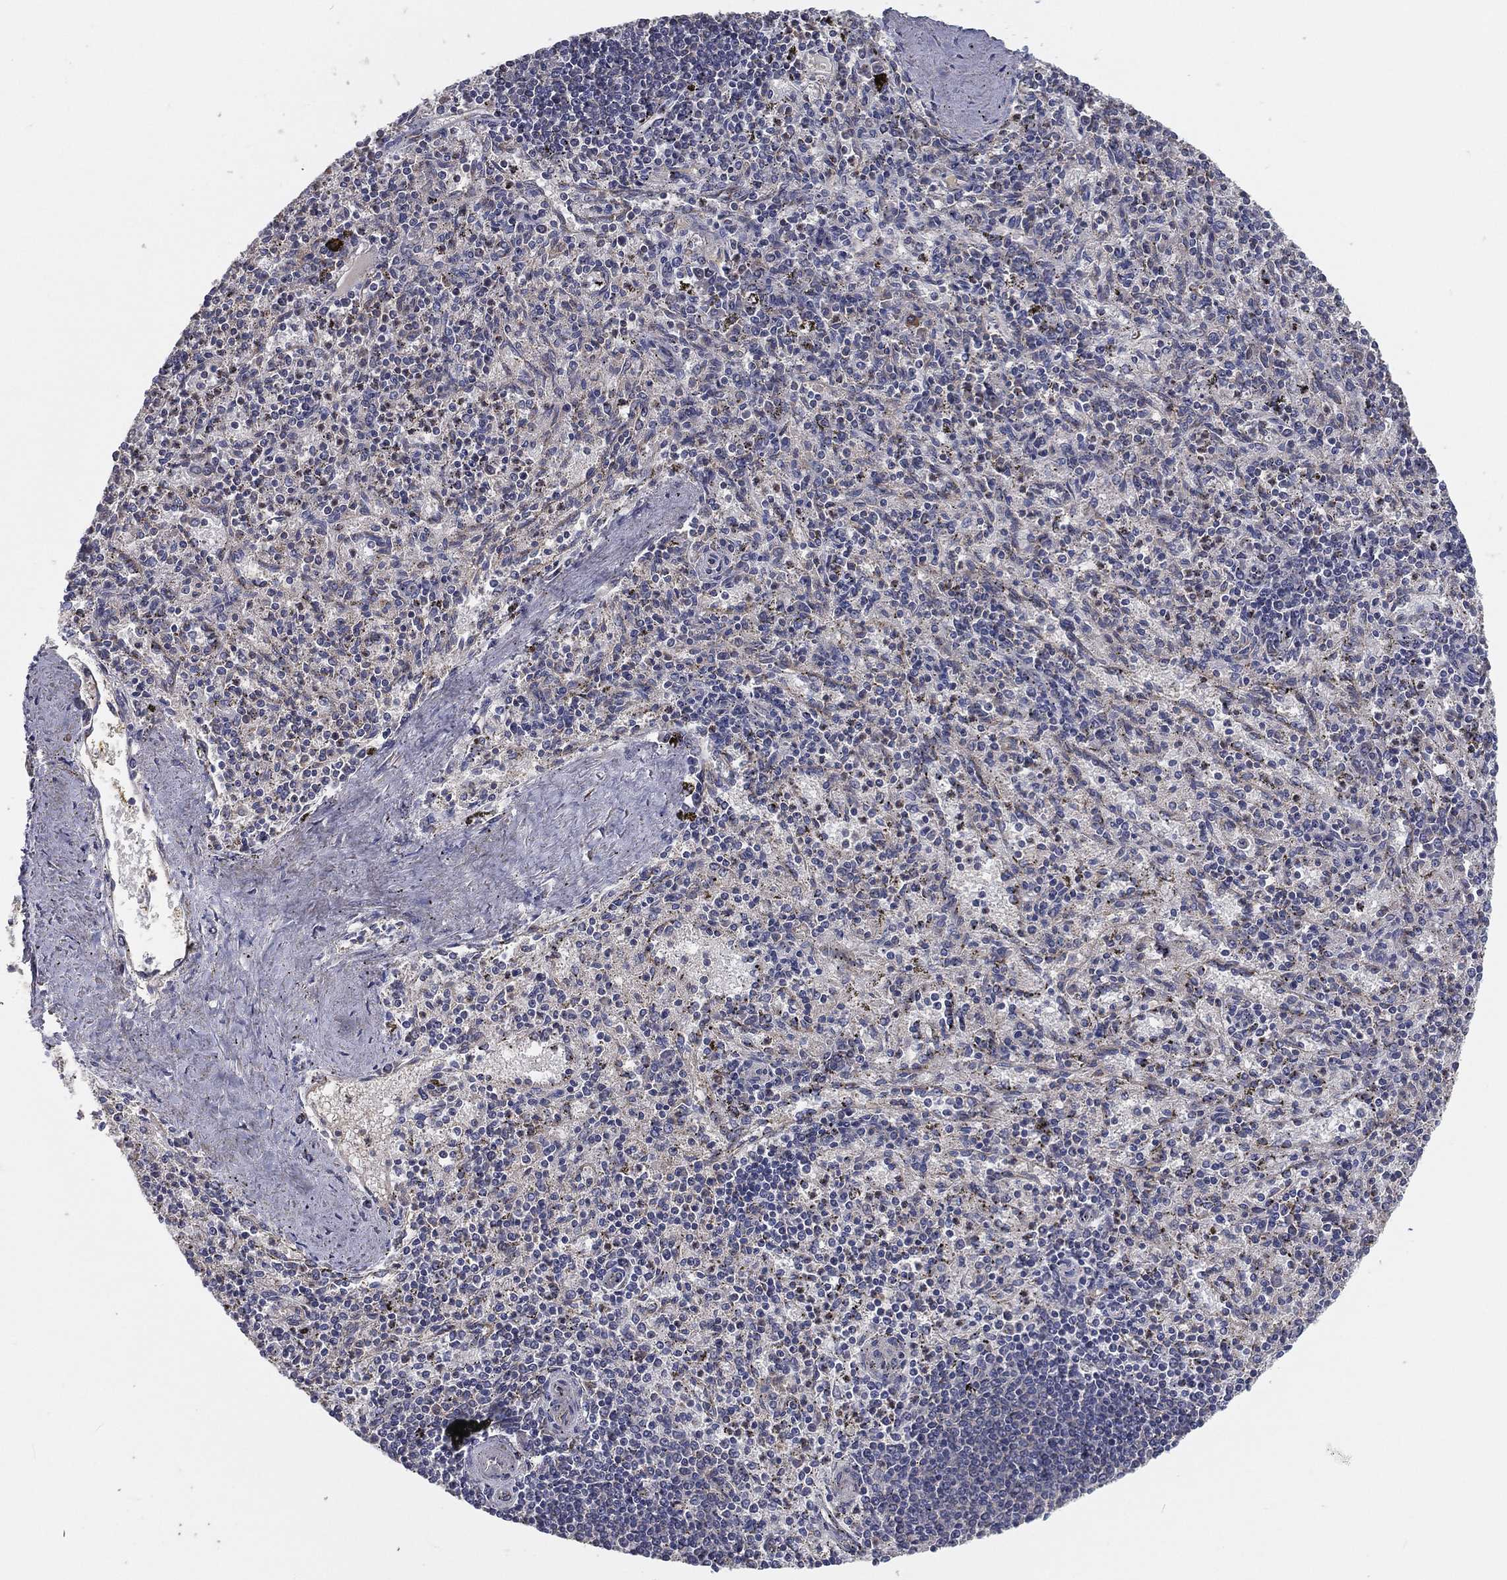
{"staining": {"intensity": "negative", "quantity": "none", "location": "none"}, "tissue": "spleen", "cell_type": "Cells in red pulp", "image_type": "normal", "snomed": [{"axis": "morphology", "description": "Normal tissue, NOS"}, {"axis": "topography", "description": "Spleen"}], "caption": "This is a micrograph of immunohistochemistry staining of unremarkable spleen, which shows no staining in cells in red pulp. Nuclei are stained in blue.", "gene": "EIF2B5", "patient": {"sex": "female", "age": 37}}